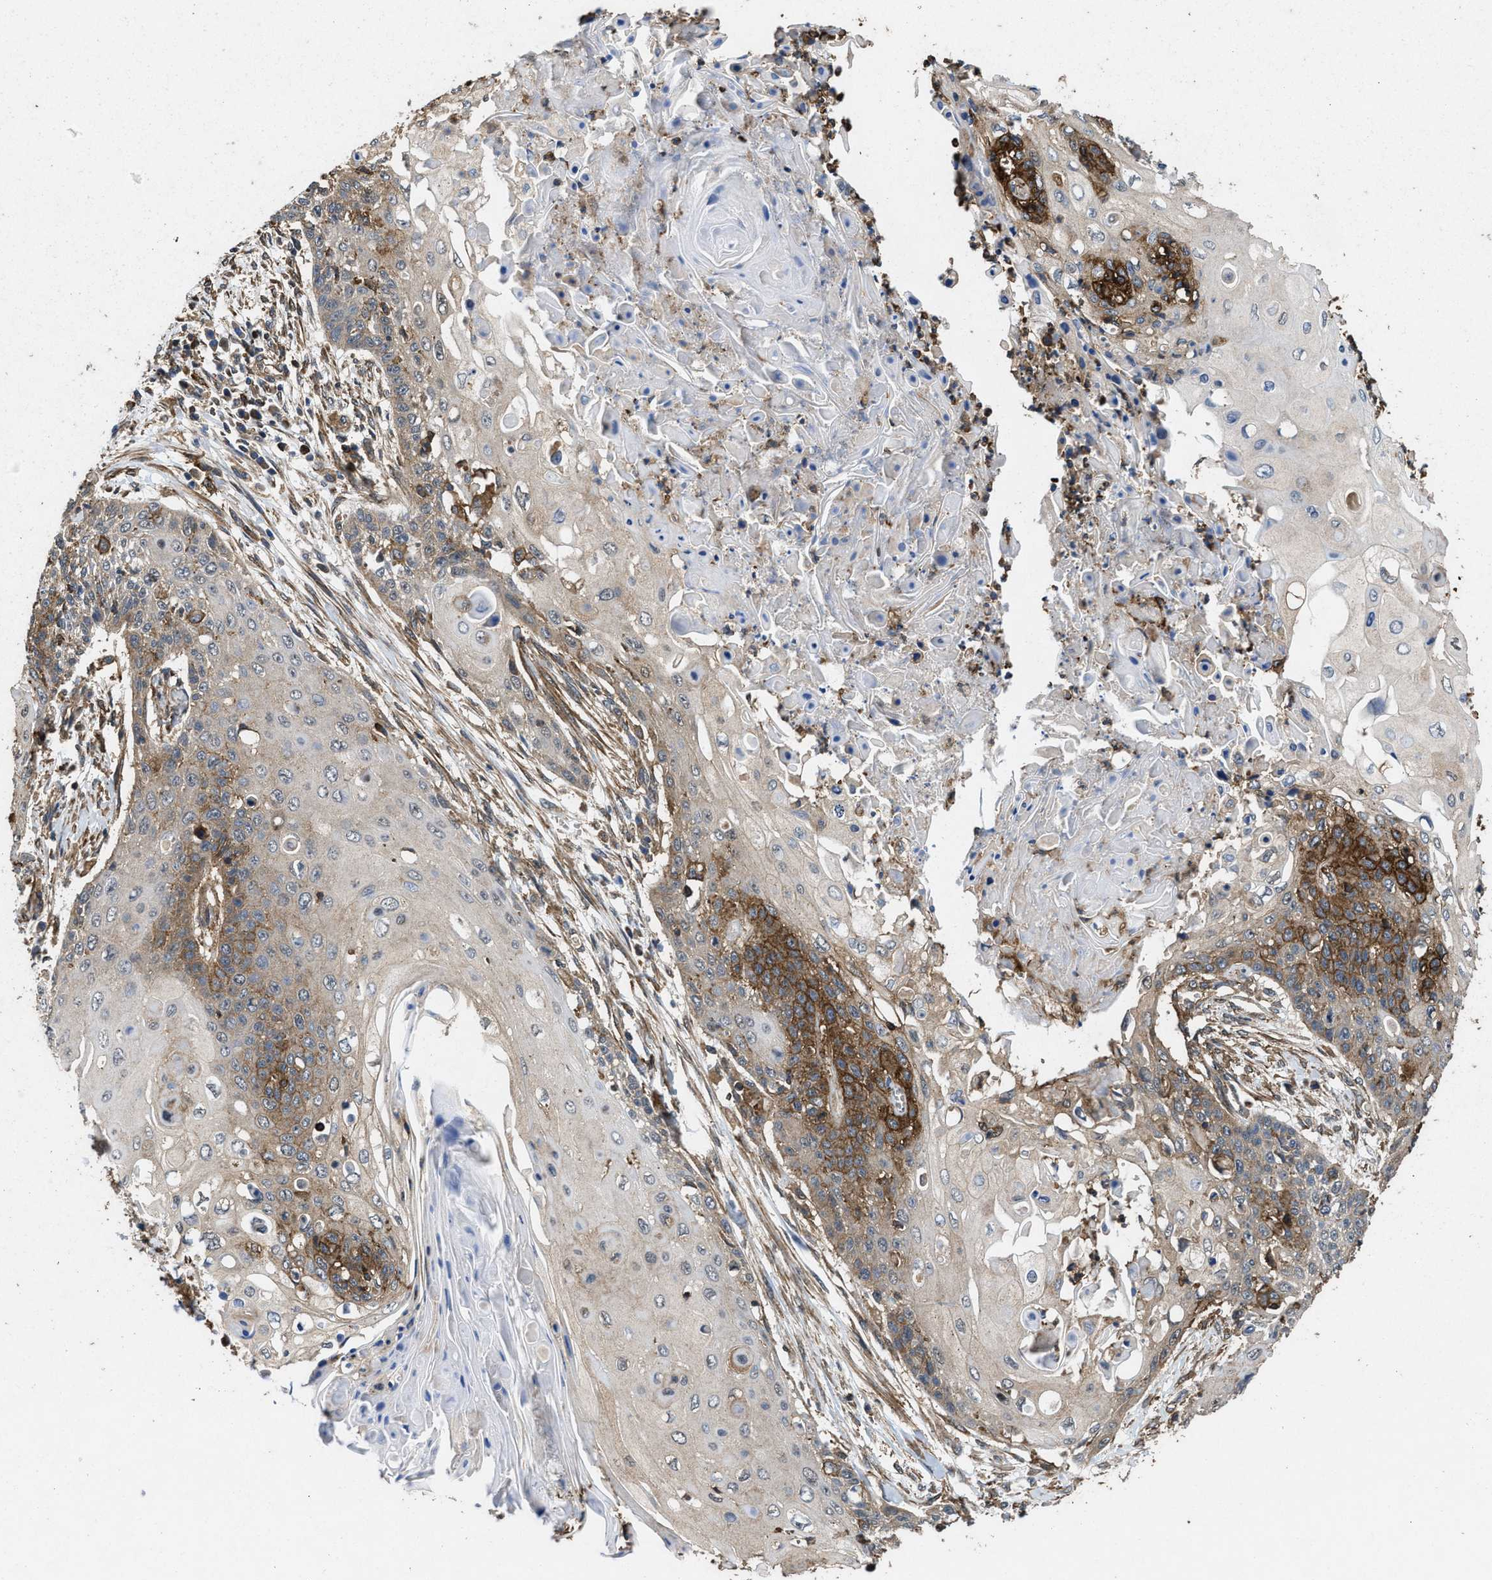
{"staining": {"intensity": "moderate", "quantity": "25%-75%", "location": "cytoplasmic/membranous"}, "tissue": "cervical cancer", "cell_type": "Tumor cells", "image_type": "cancer", "snomed": [{"axis": "morphology", "description": "Squamous cell carcinoma, NOS"}, {"axis": "topography", "description": "Cervix"}], "caption": "Human squamous cell carcinoma (cervical) stained with a brown dye shows moderate cytoplasmic/membranous positive staining in about 25%-75% of tumor cells.", "gene": "LINGO2", "patient": {"sex": "female", "age": 39}}